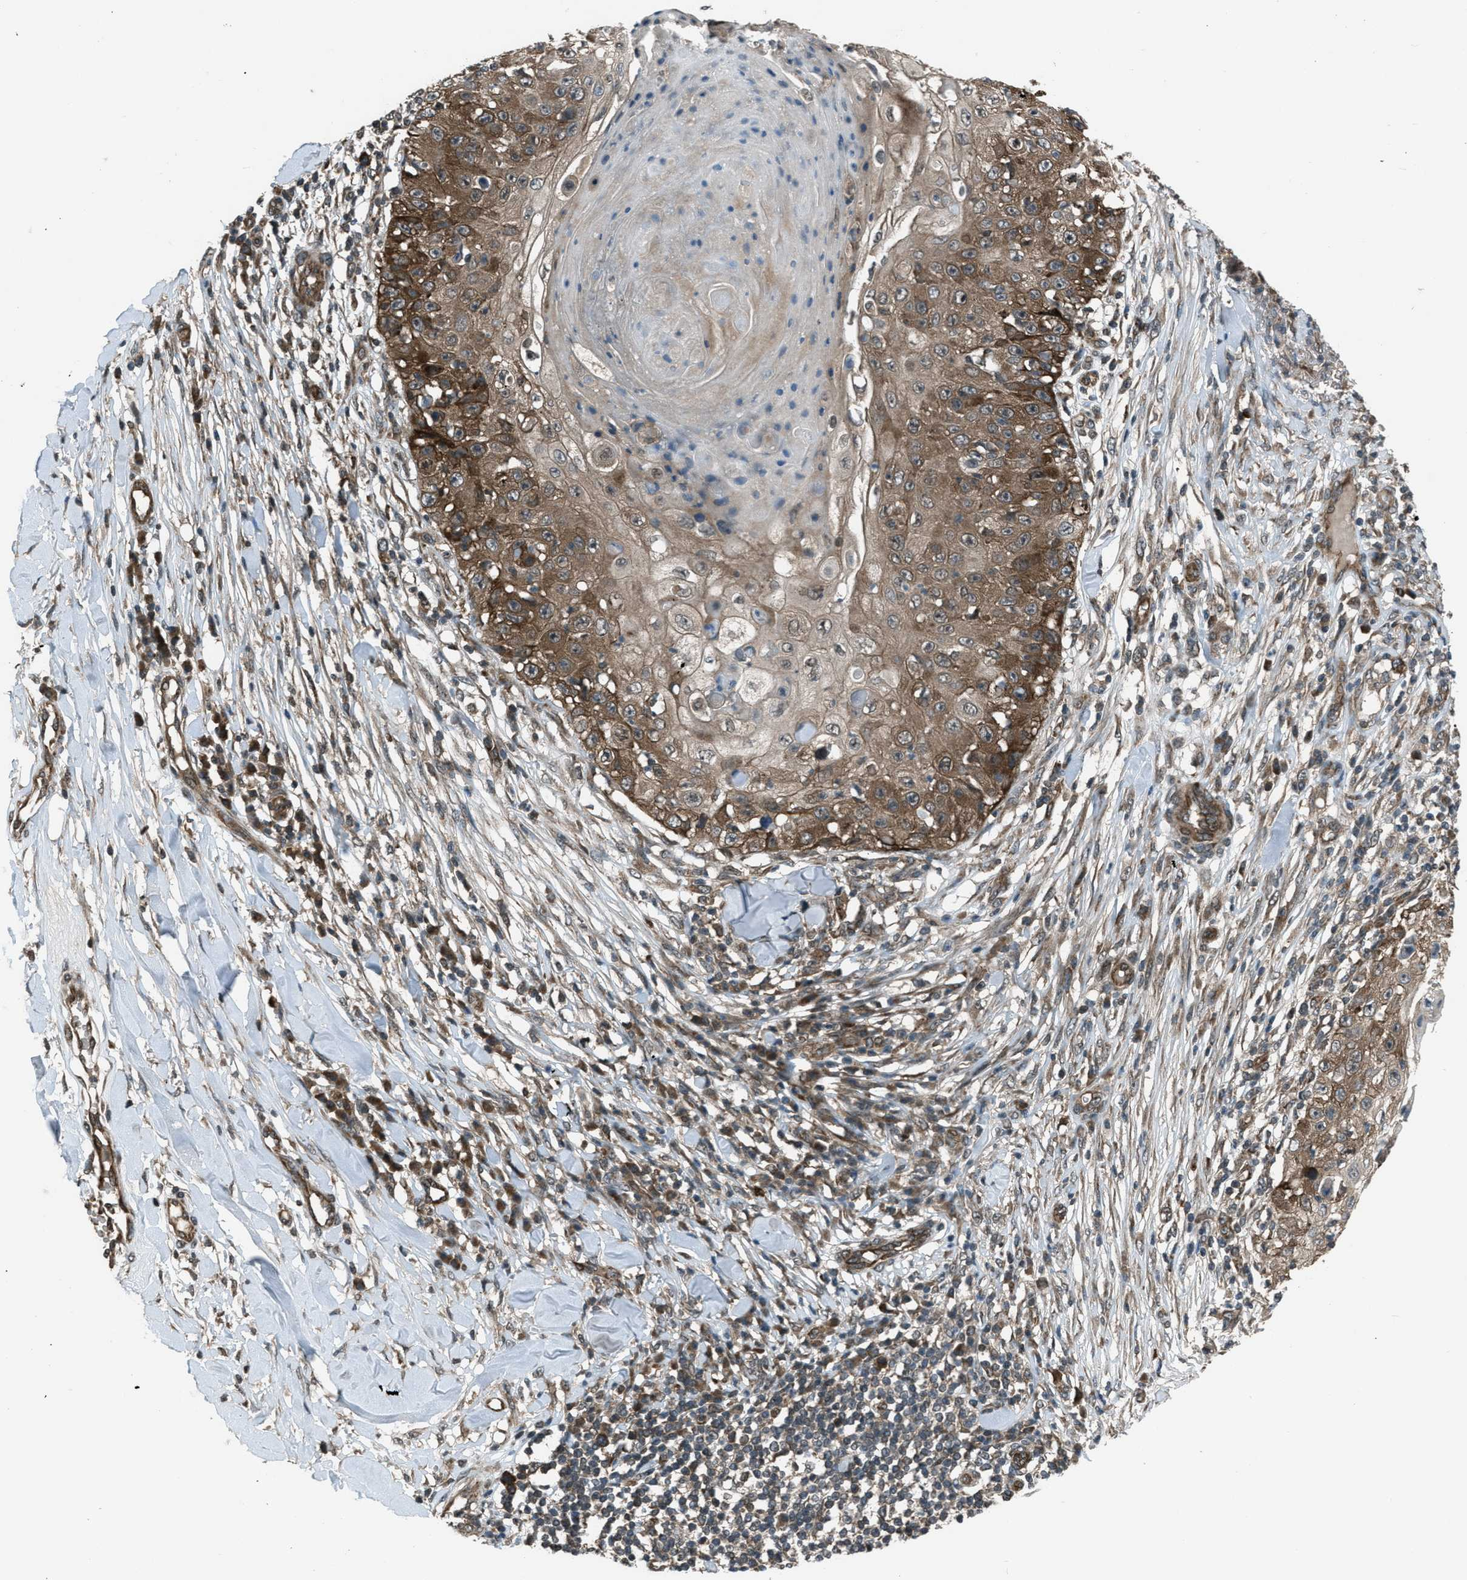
{"staining": {"intensity": "moderate", "quantity": ">75%", "location": "cytoplasmic/membranous"}, "tissue": "skin cancer", "cell_type": "Tumor cells", "image_type": "cancer", "snomed": [{"axis": "morphology", "description": "Squamous cell carcinoma, NOS"}, {"axis": "topography", "description": "Skin"}], "caption": "This image exhibits immunohistochemistry staining of squamous cell carcinoma (skin), with medium moderate cytoplasmic/membranous staining in about >75% of tumor cells.", "gene": "ASAP2", "patient": {"sex": "male", "age": 86}}